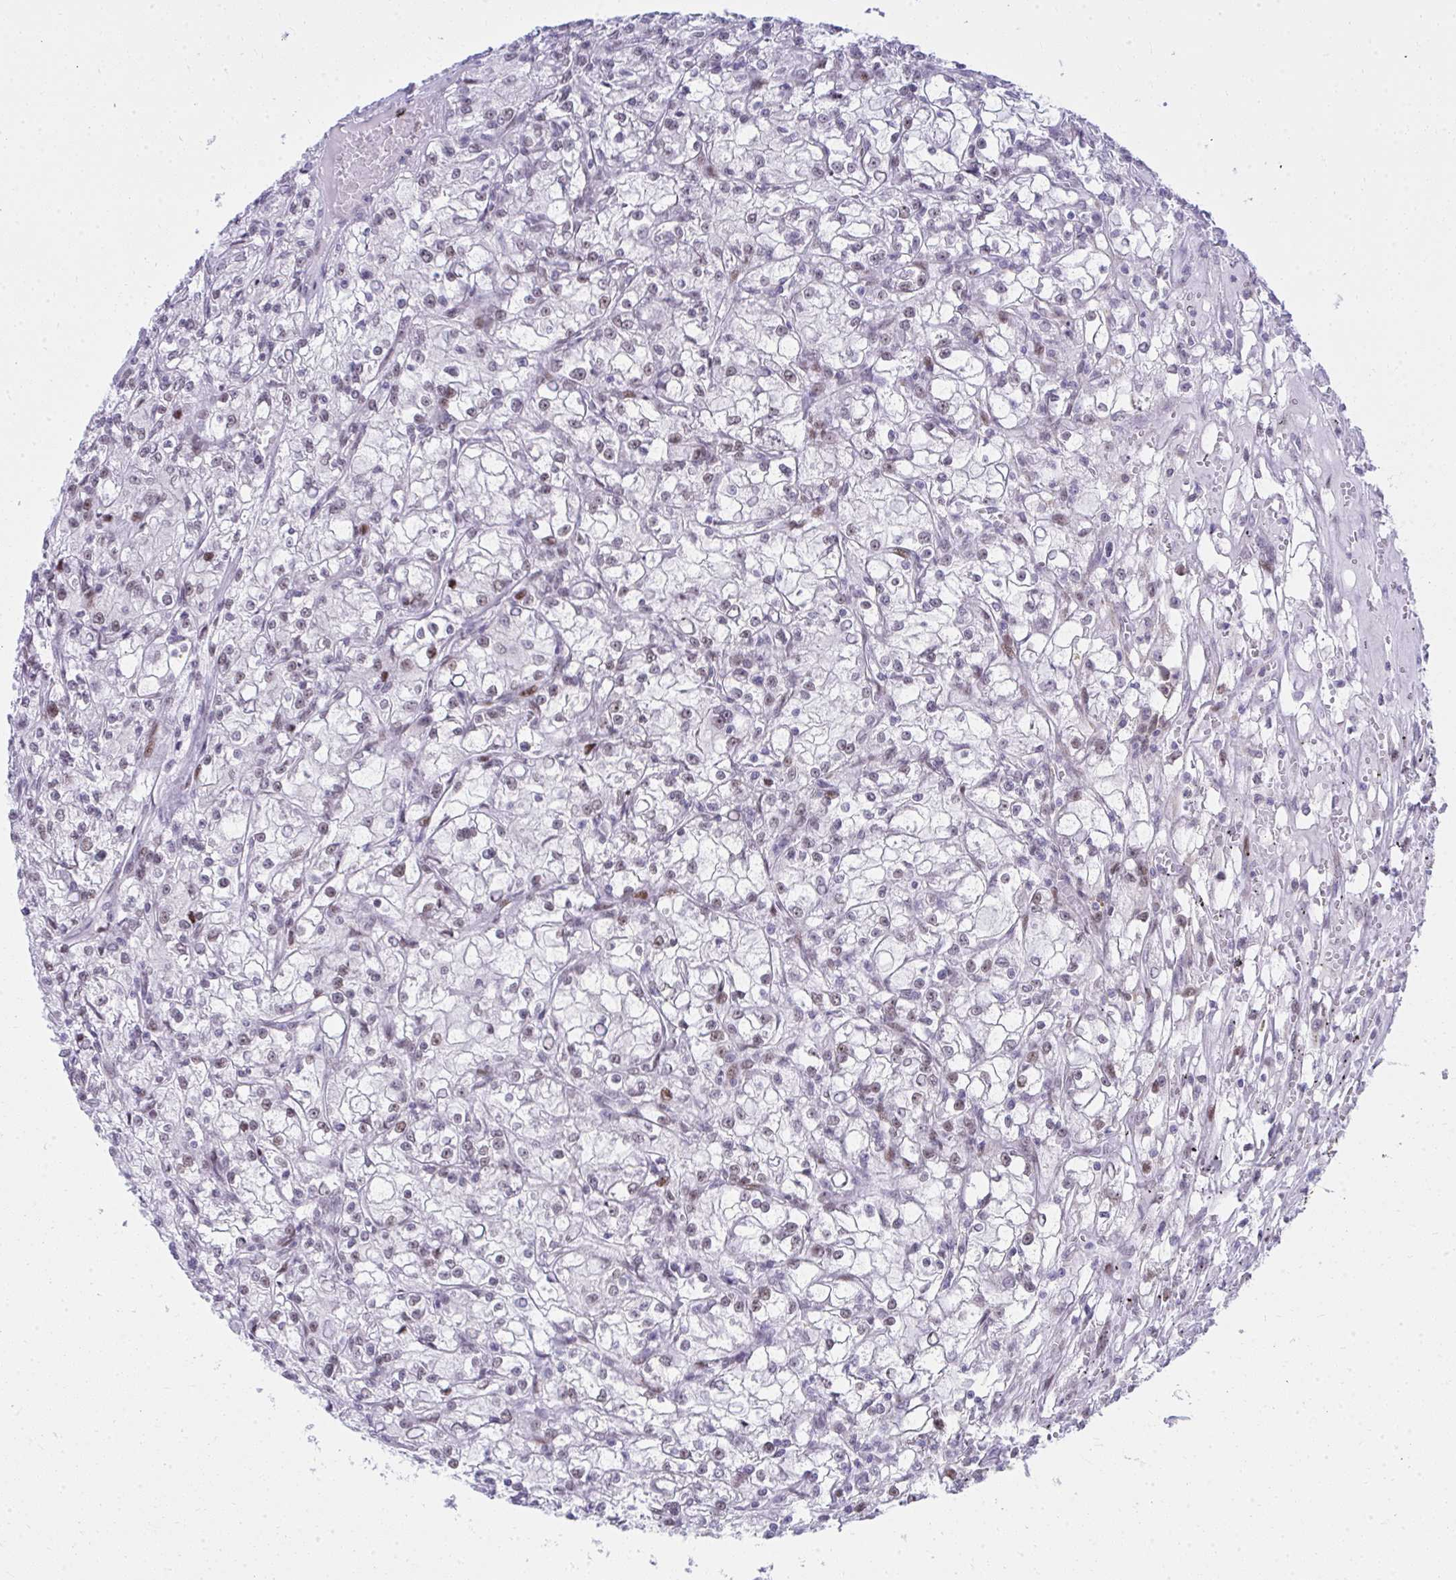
{"staining": {"intensity": "weak", "quantity": "25%-75%", "location": "nuclear"}, "tissue": "renal cancer", "cell_type": "Tumor cells", "image_type": "cancer", "snomed": [{"axis": "morphology", "description": "Adenocarcinoma, NOS"}, {"axis": "topography", "description": "Kidney"}], "caption": "High-magnification brightfield microscopy of adenocarcinoma (renal) stained with DAB (brown) and counterstained with hematoxylin (blue). tumor cells exhibit weak nuclear staining is identified in about25%-75% of cells. (DAB (3,3'-diaminobenzidine) IHC, brown staining for protein, blue staining for nuclei).", "gene": "GLDN", "patient": {"sex": "female", "age": 59}}